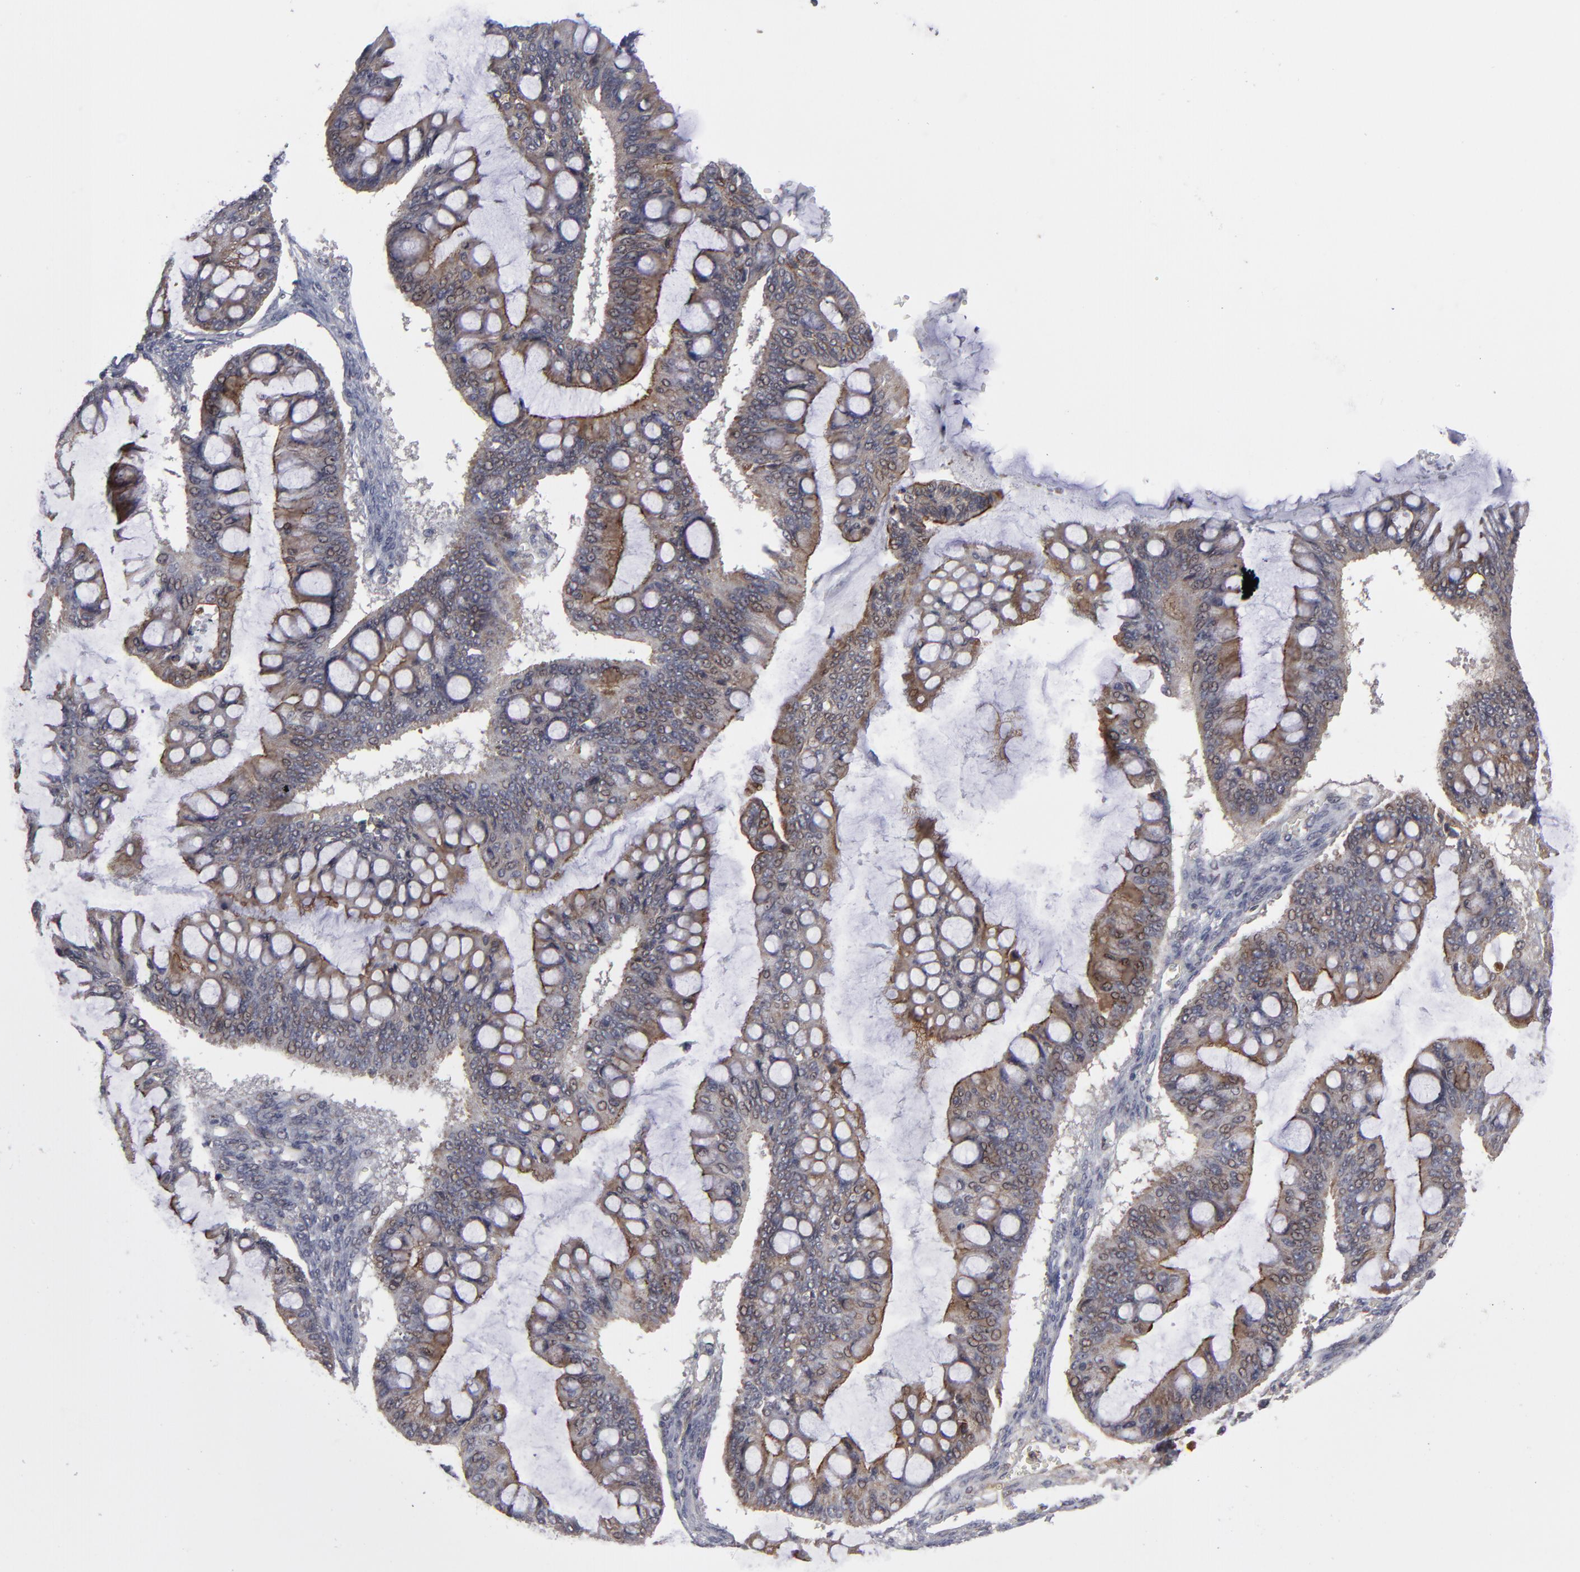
{"staining": {"intensity": "strong", "quantity": ">75%", "location": "cytoplasmic/membranous"}, "tissue": "ovarian cancer", "cell_type": "Tumor cells", "image_type": "cancer", "snomed": [{"axis": "morphology", "description": "Cystadenocarcinoma, mucinous, NOS"}, {"axis": "topography", "description": "Ovary"}], "caption": "Immunohistochemical staining of ovarian cancer reveals strong cytoplasmic/membranous protein staining in approximately >75% of tumor cells.", "gene": "GLCCI1", "patient": {"sex": "female", "age": 73}}